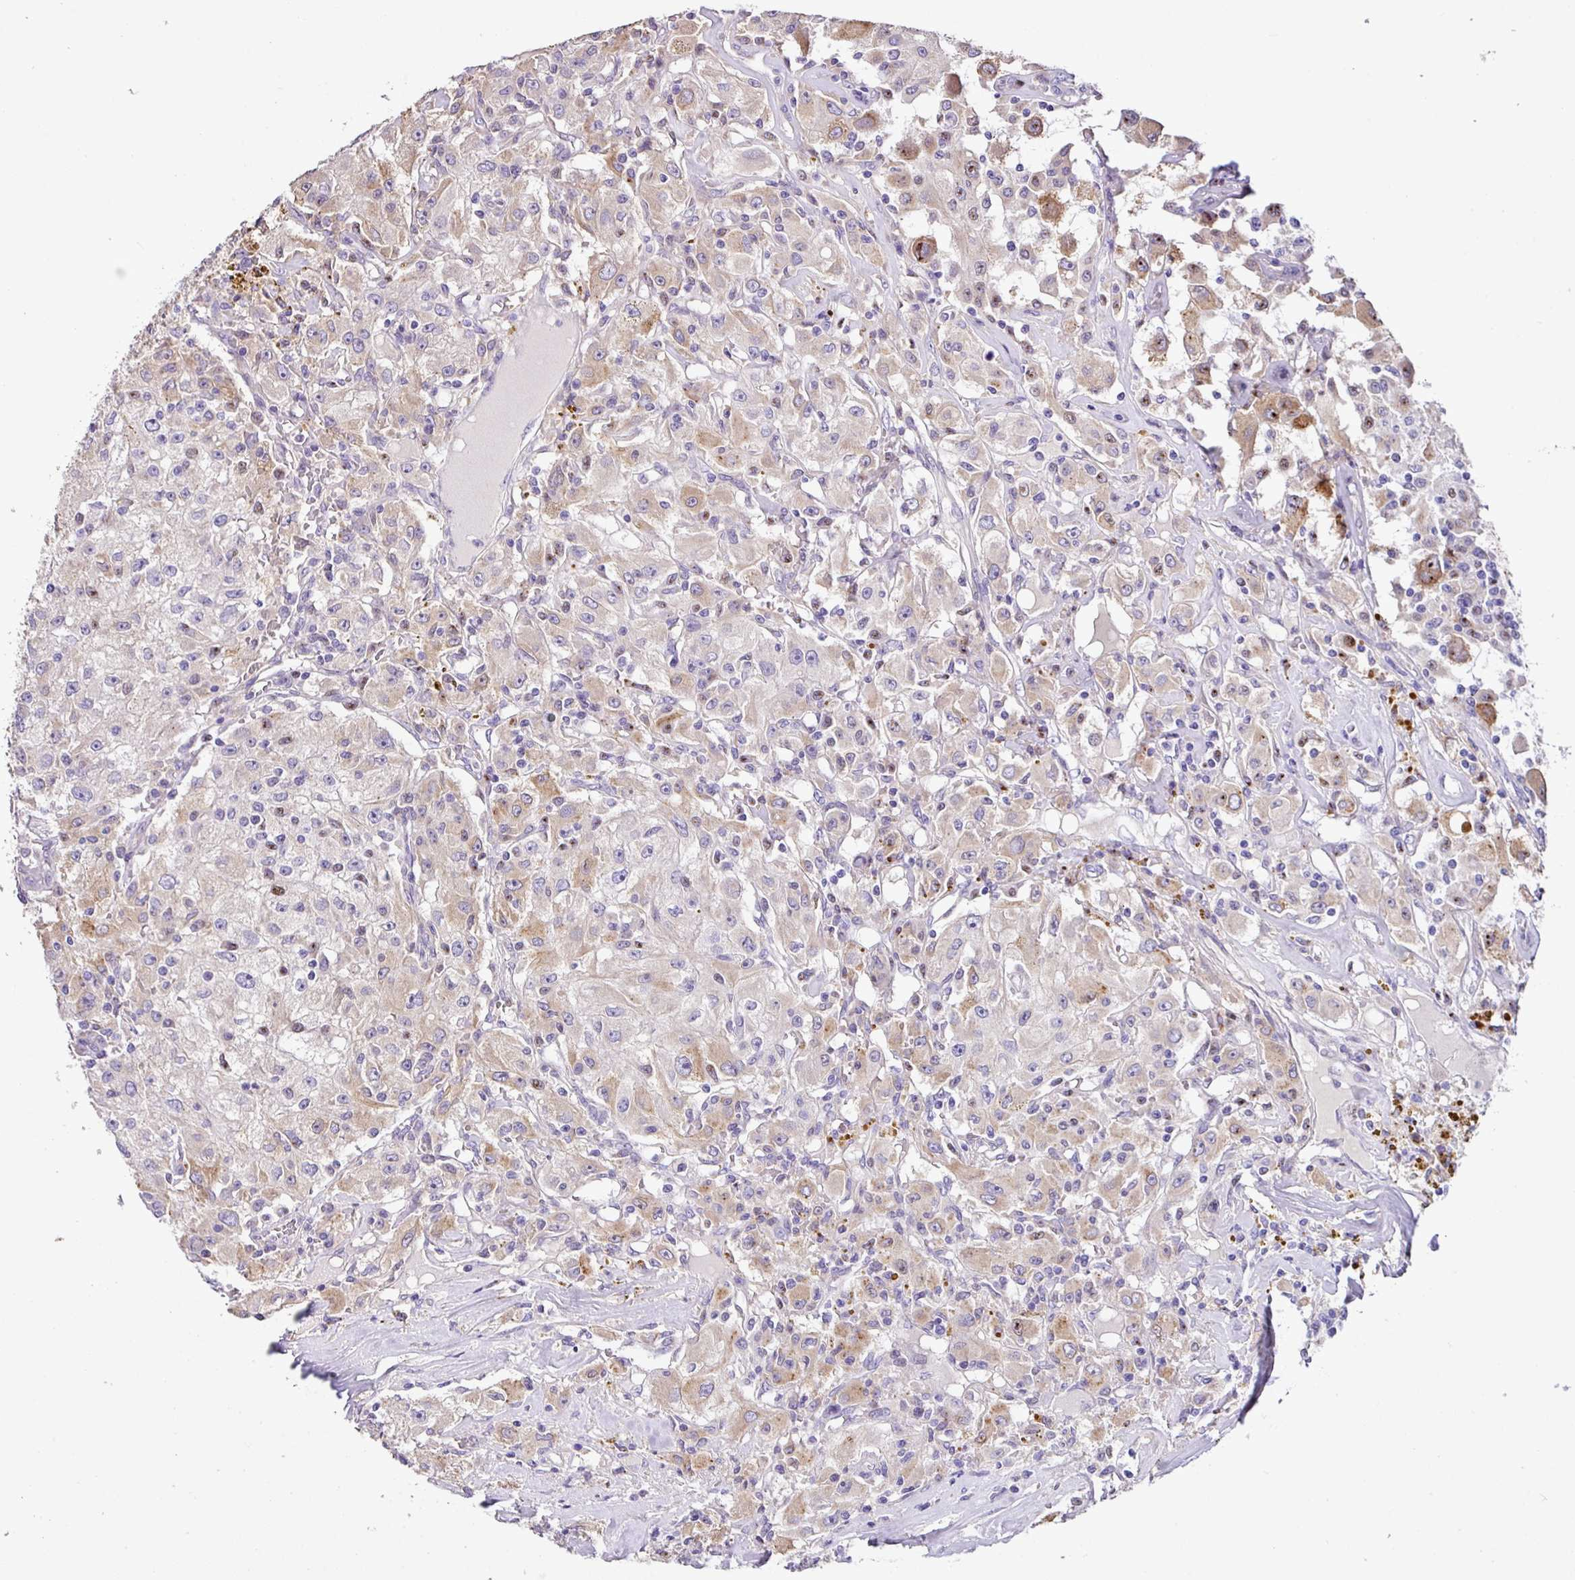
{"staining": {"intensity": "moderate", "quantity": "25%-75%", "location": "cytoplasmic/membranous"}, "tissue": "renal cancer", "cell_type": "Tumor cells", "image_type": "cancer", "snomed": [{"axis": "morphology", "description": "Adenocarcinoma, NOS"}, {"axis": "topography", "description": "Kidney"}], "caption": "Immunohistochemical staining of renal cancer (adenocarcinoma) demonstrates medium levels of moderate cytoplasmic/membranous positivity in approximately 25%-75% of tumor cells.", "gene": "ZG16", "patient": {"sex": "female", "age": 67}}